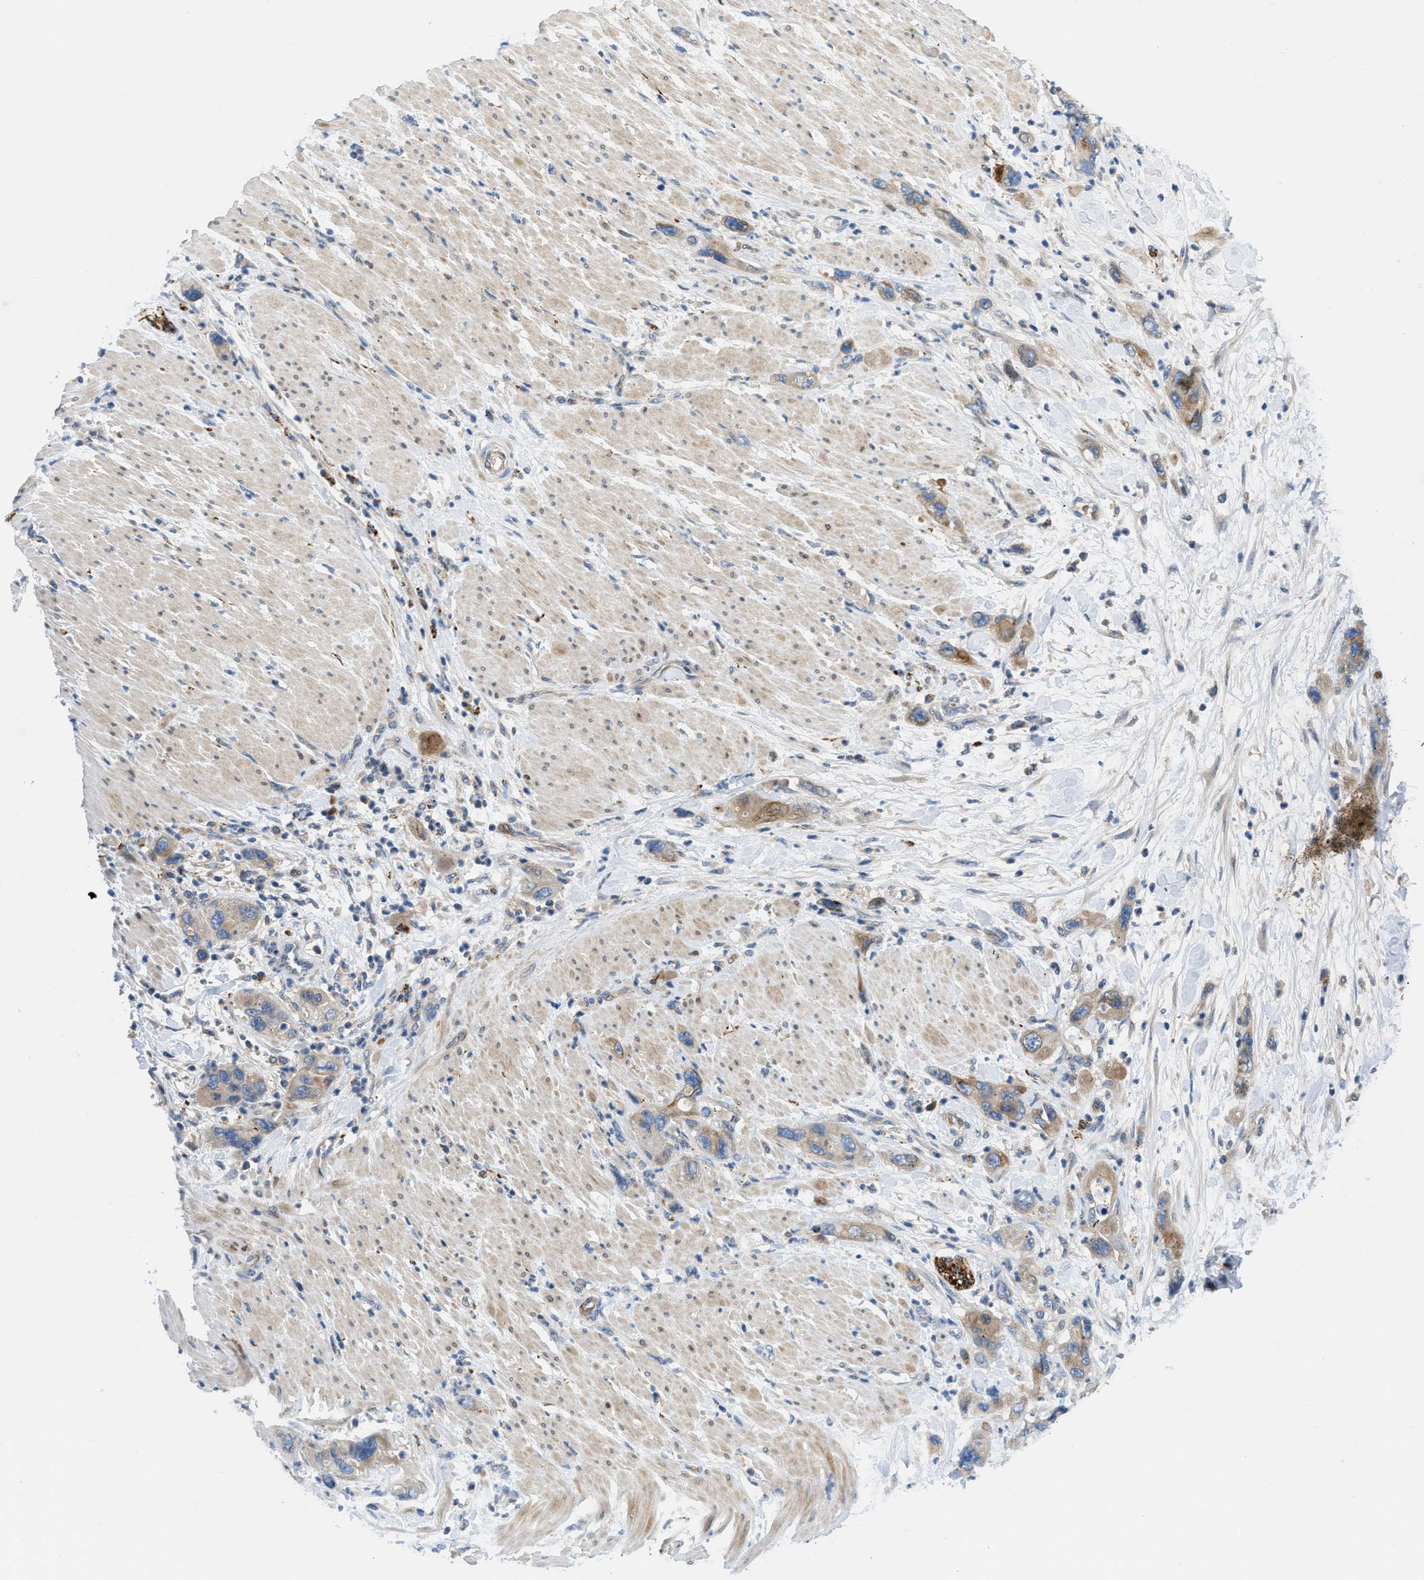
{"staining": {"intensity": "moderate", "quantity": ">75%", "location": "cytoplasmic/membranous"}, "tissue": "pancreatic cancer", "cell_type": "Tumor cells", "image_type": "cancer", "snomed": [{"axis": "morphology", "description": "Normal tissue, NOS"}, {"axis": "morphology", "description": "Adenocarcinoma, NOS"}, {"axis": "topography", "description": "Pancreas"}], "caption": "Immunohistochemistry (IHC) (DAB) staining of human pancreatic cancer shows moderate cytoplasmic/membranous protein expression in about >75% of tumor cells. (brown staining indicates protein expression, while blue staining denotes nuclei).", "gene": "TMEM248", "patient": {"sex": "female", "age": 71}}